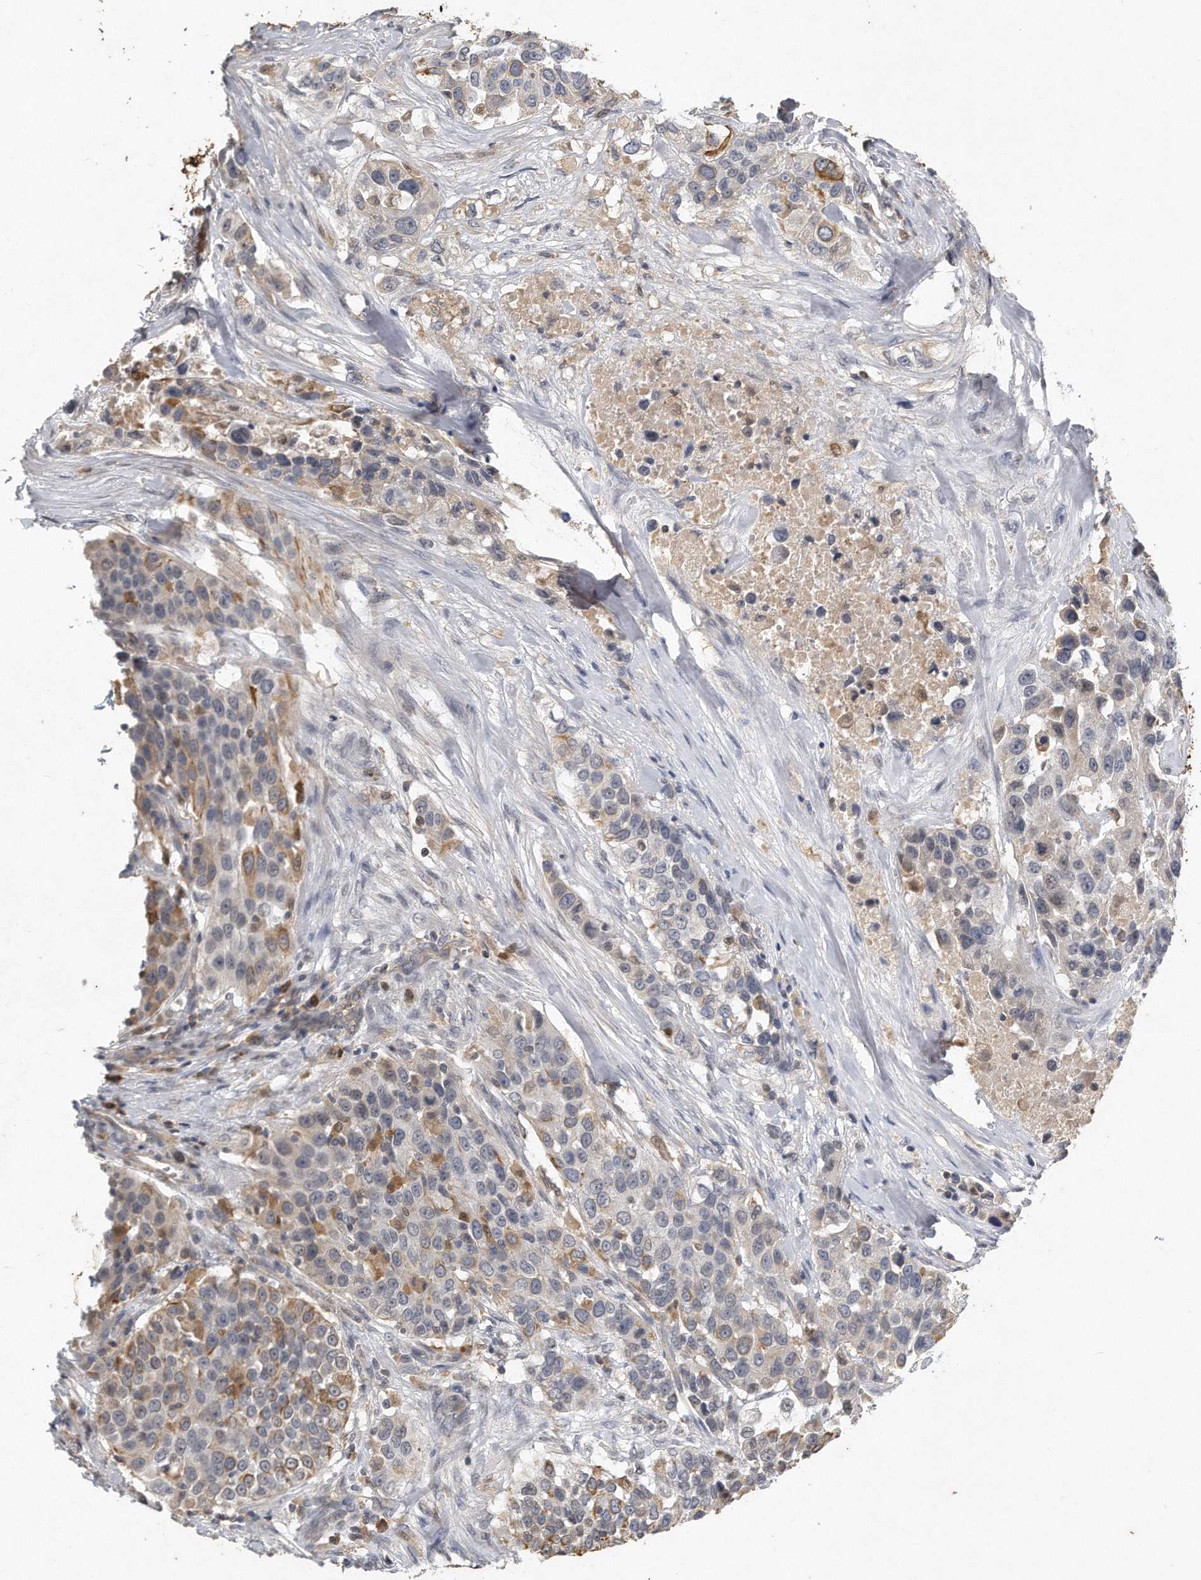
{"staining": {"intensity": "moderate", "quantity": "<25%", "location": "cytoplasmic/membranous"}, "tissue": "urothelial cancer", "cell_type": "Tumor cells", "image_type": "cancer", "snomed": [{"axis": "morphology", "description": "Urothelial carcinoma, High grade"}, {"axis": "topography", "description": "Urinary bladder"}], "caption": "The image exhibits staining of urothelial cancer, revealing moderate cytoplasmic/membranous protein positivity (brown color) within tumor cells.", "gene": "CAMK1", "patient": {"sex": "female", "age": 80}}